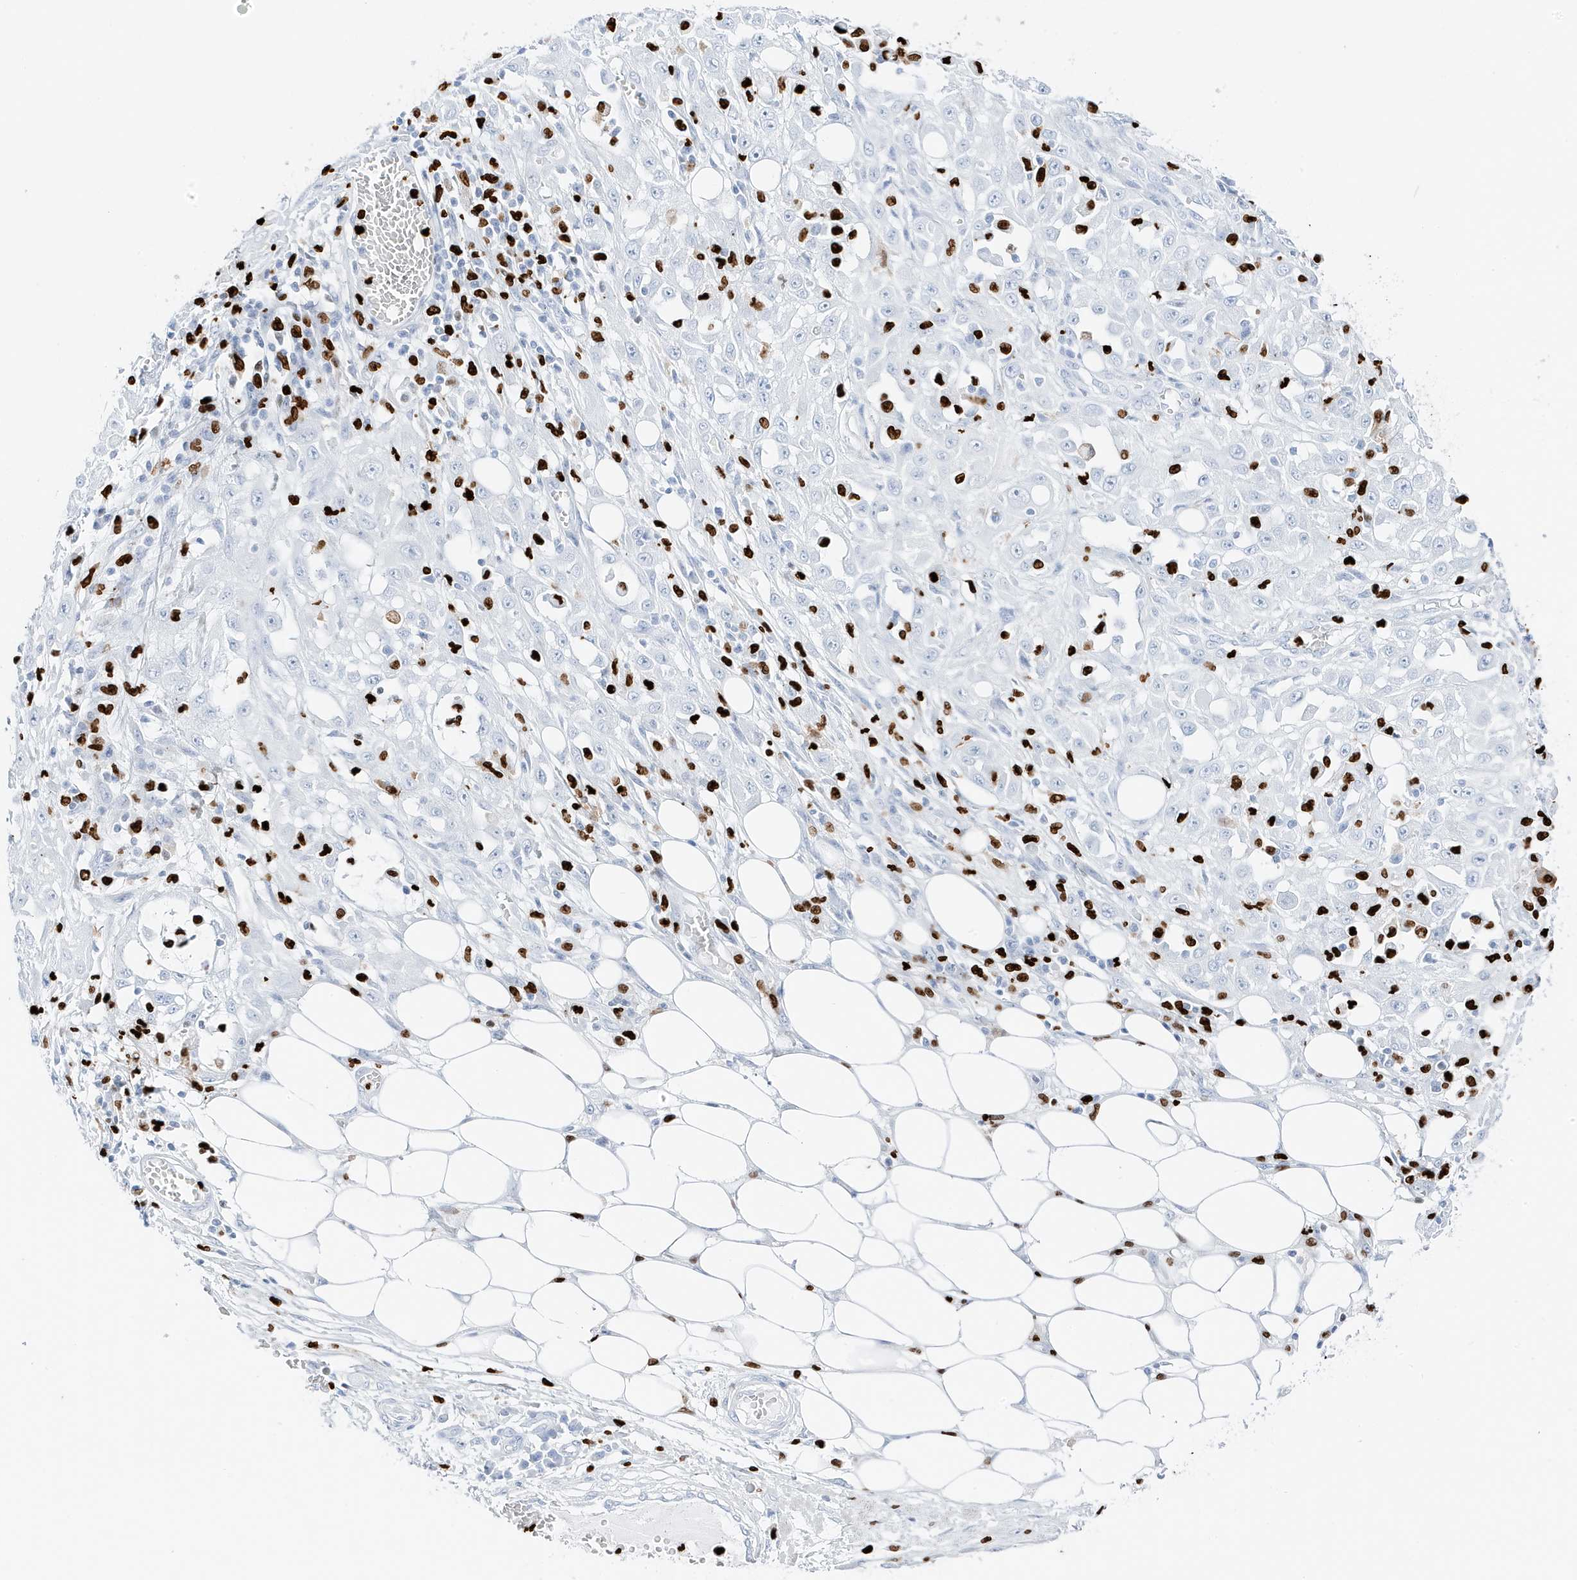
{"staining": {"intensity": "negative", "quantity": "none", "location": "none"}, "tissue": "skin cancer", "cell_type": "Tumor cells", "image_type": "cancer", "snomed": [{"axis": "morphology", "description": "Squamous cell carcinoma, NOS"}, {"axis": "morphology", "description": "Squamous cell carcinoma, metastatic, NOS"}, {"axis": "topography", "description": "Skin"}, {"axis": "topography", "description": "Lymph node"}], "caption": "This is an IHC image of human skin cancer. There is no staining in tumor cells.", "gene": "MNDA", "patient": {"sex": "male", "age": 75}}